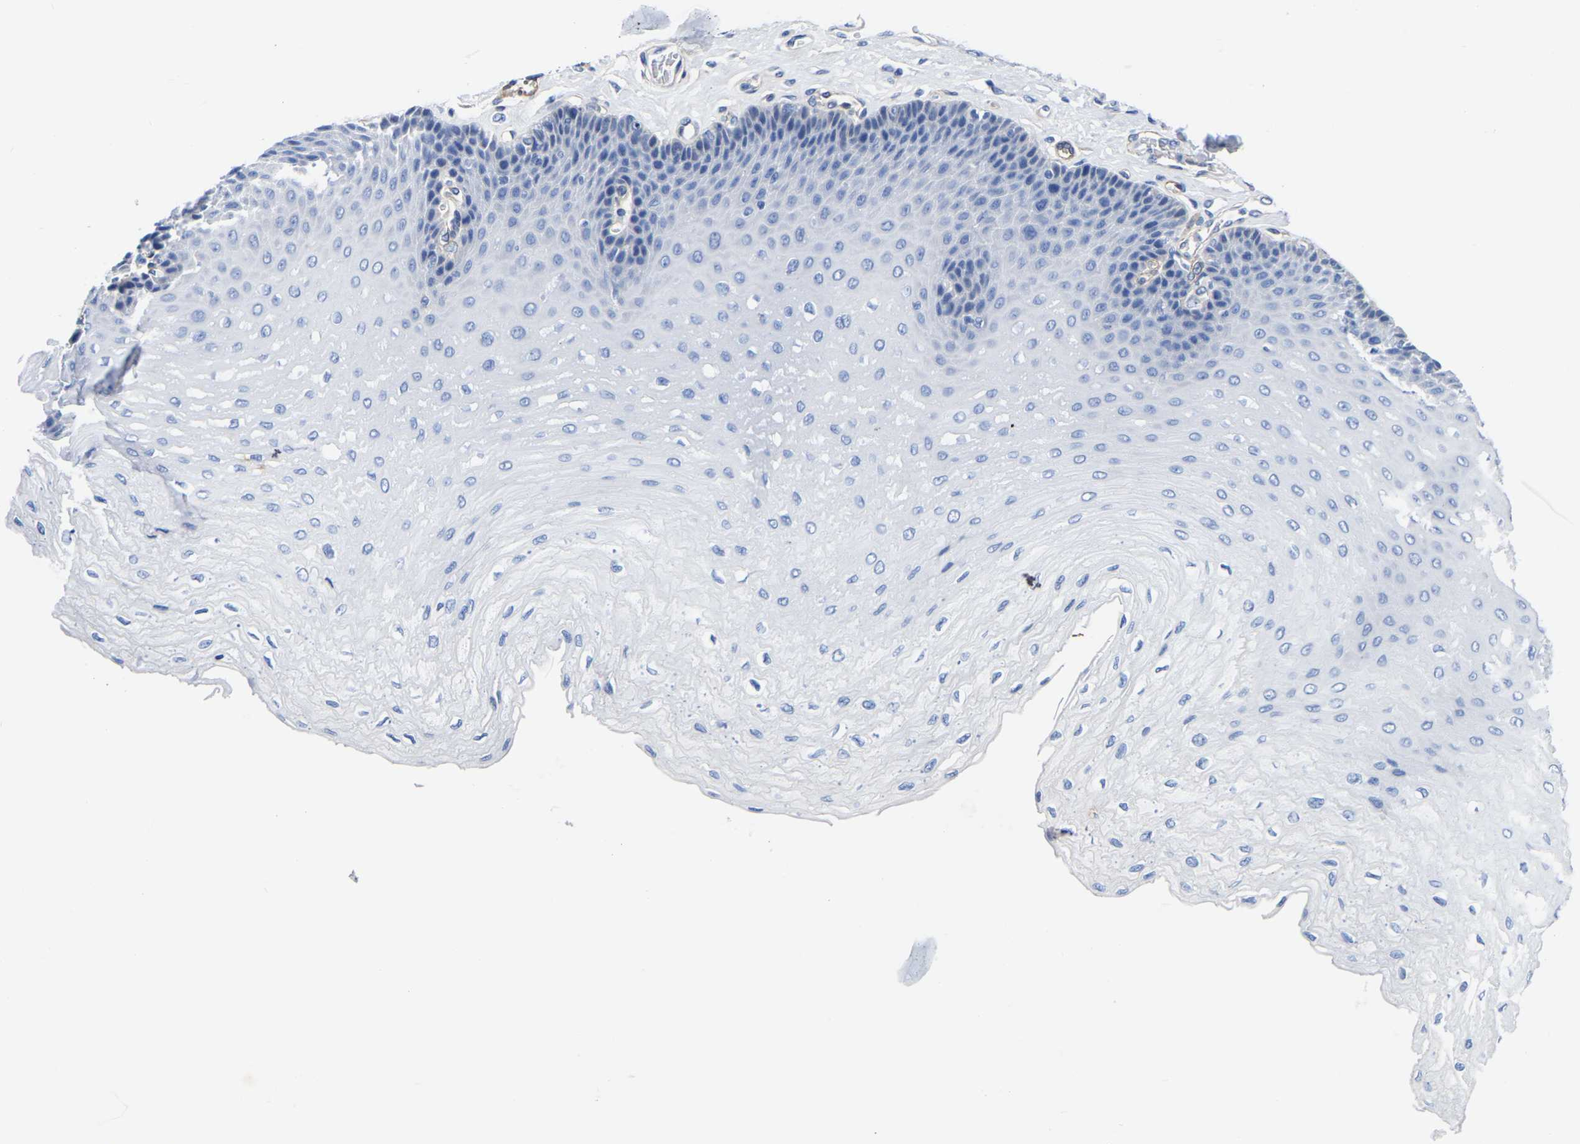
{"staining": {"intensity": "negative", "quantity": "none", "location": "none"}, "tissue": "esophagus", "cell_type": "Squamous epithelial cells", "image_type": "normal", "snomed": [{"axis": "morphology", "description": "Normal tissue, NOS"}, {"axis": "topography", "description": "Esophagus"}], "caption": "This histopathology image is of normal esophagus stained with IHC to label a protein in brown with the nuclei are counter-stained blue. There is no staining in squamous epithelial cells. (Stains: DAB (3,3'-diaminobenzidine) immunohistochemistry with hematoxylin counter stain, Microscopy: brightfield microscopy at high magnification).", "gene": "SLC45A3", "patient": {"sex": "female", "age": 72}}